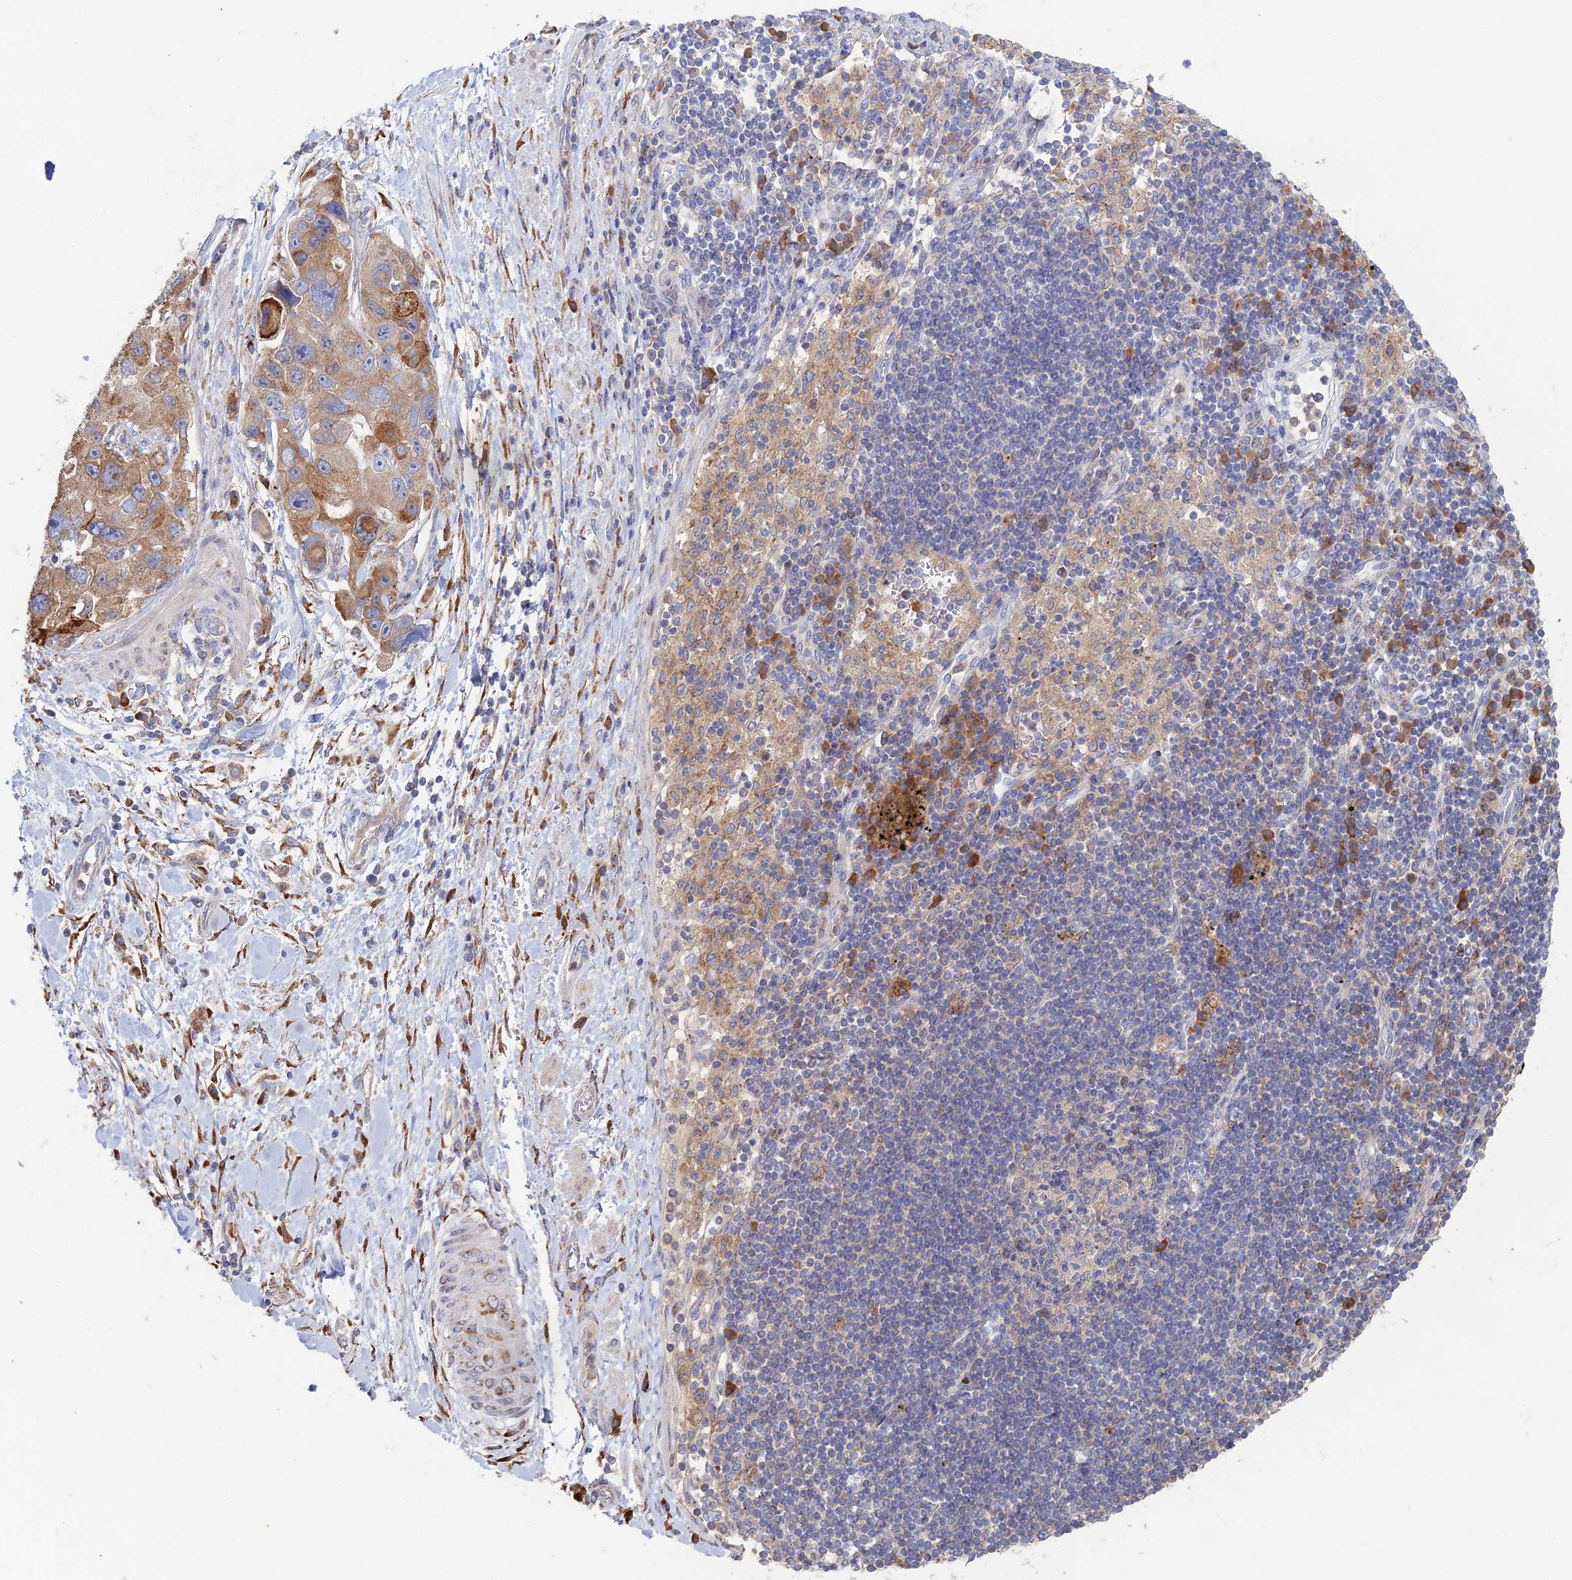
{"staining": {"intensity": "moderate", "quantity": "25%-75%", "location": "cytoplasmic/membranous"}, "tissue": "lung cancer", "cell_type": "Tumor cells", "image_type": "cancer", "snomed": [{"axis": "morphology", "description": "Adenocarcinoma, NOS"}, {"axis": "topography", "description": "Lung"}], "caption": "Lung adenocarcinoma stained with DAB IHC demonstrates medium levels of moderate cytoplasmic/membranous positivity in about 25%-75% of tumor cells.", "gene": "TRAPPC6A", "patient": {"sex": "female", "age": 54}}